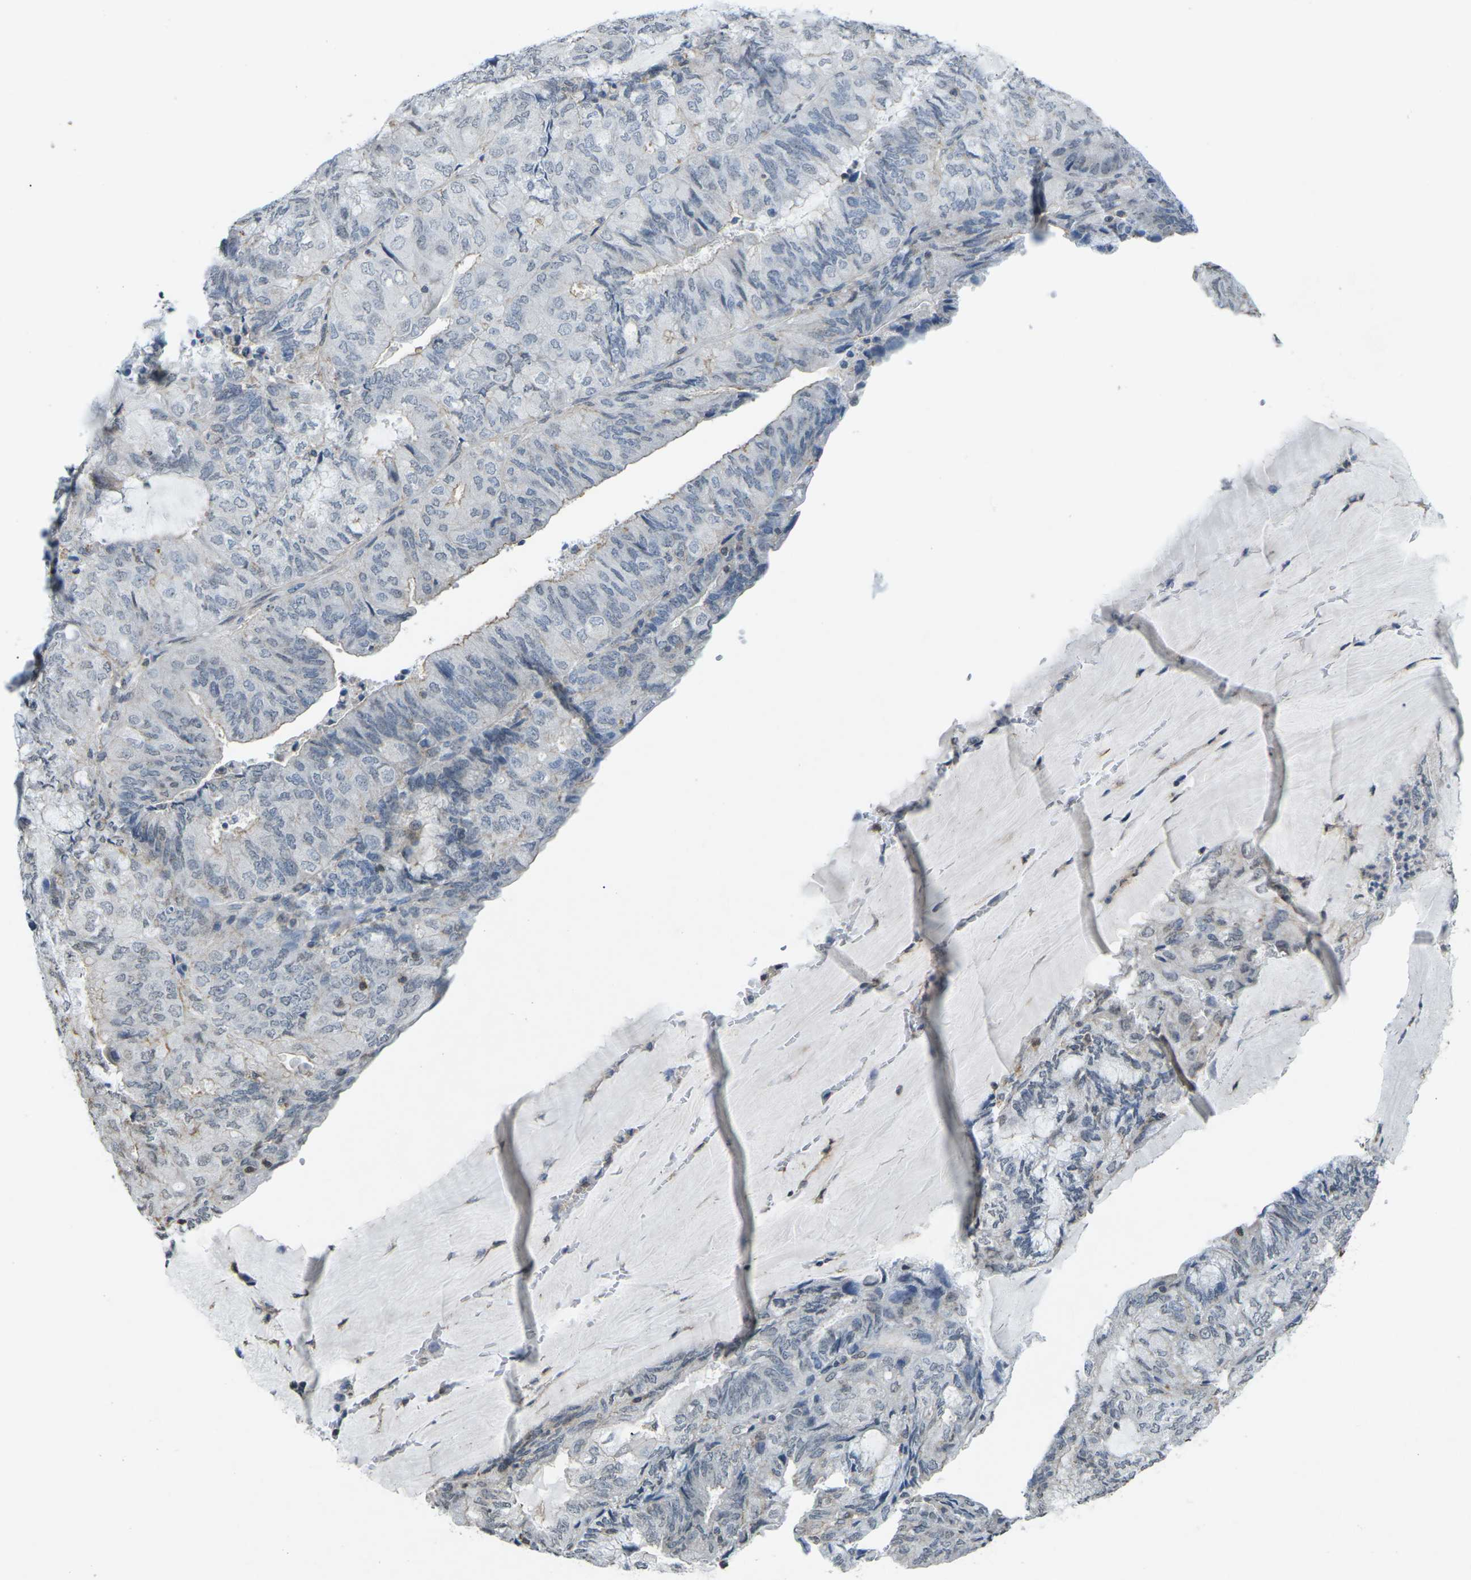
{"staining": {"intensity": "negative", "quantity": "none", "location": "none"}, "tissue": "endometrial cancer", "cell_type": "Tumor cells", "image_type": "cancer", "snomed": [{"axis": "morphology", "description": "Adenocarcinoma, NOS"}, {"axis": "topography", "description": "Endometrium"}], "caption": "Tumor cells are negative for protein expression in human endometrial adenocarcinoma.", "gene": "TFR2", "patient": {"sex": "female", "age": 81}}